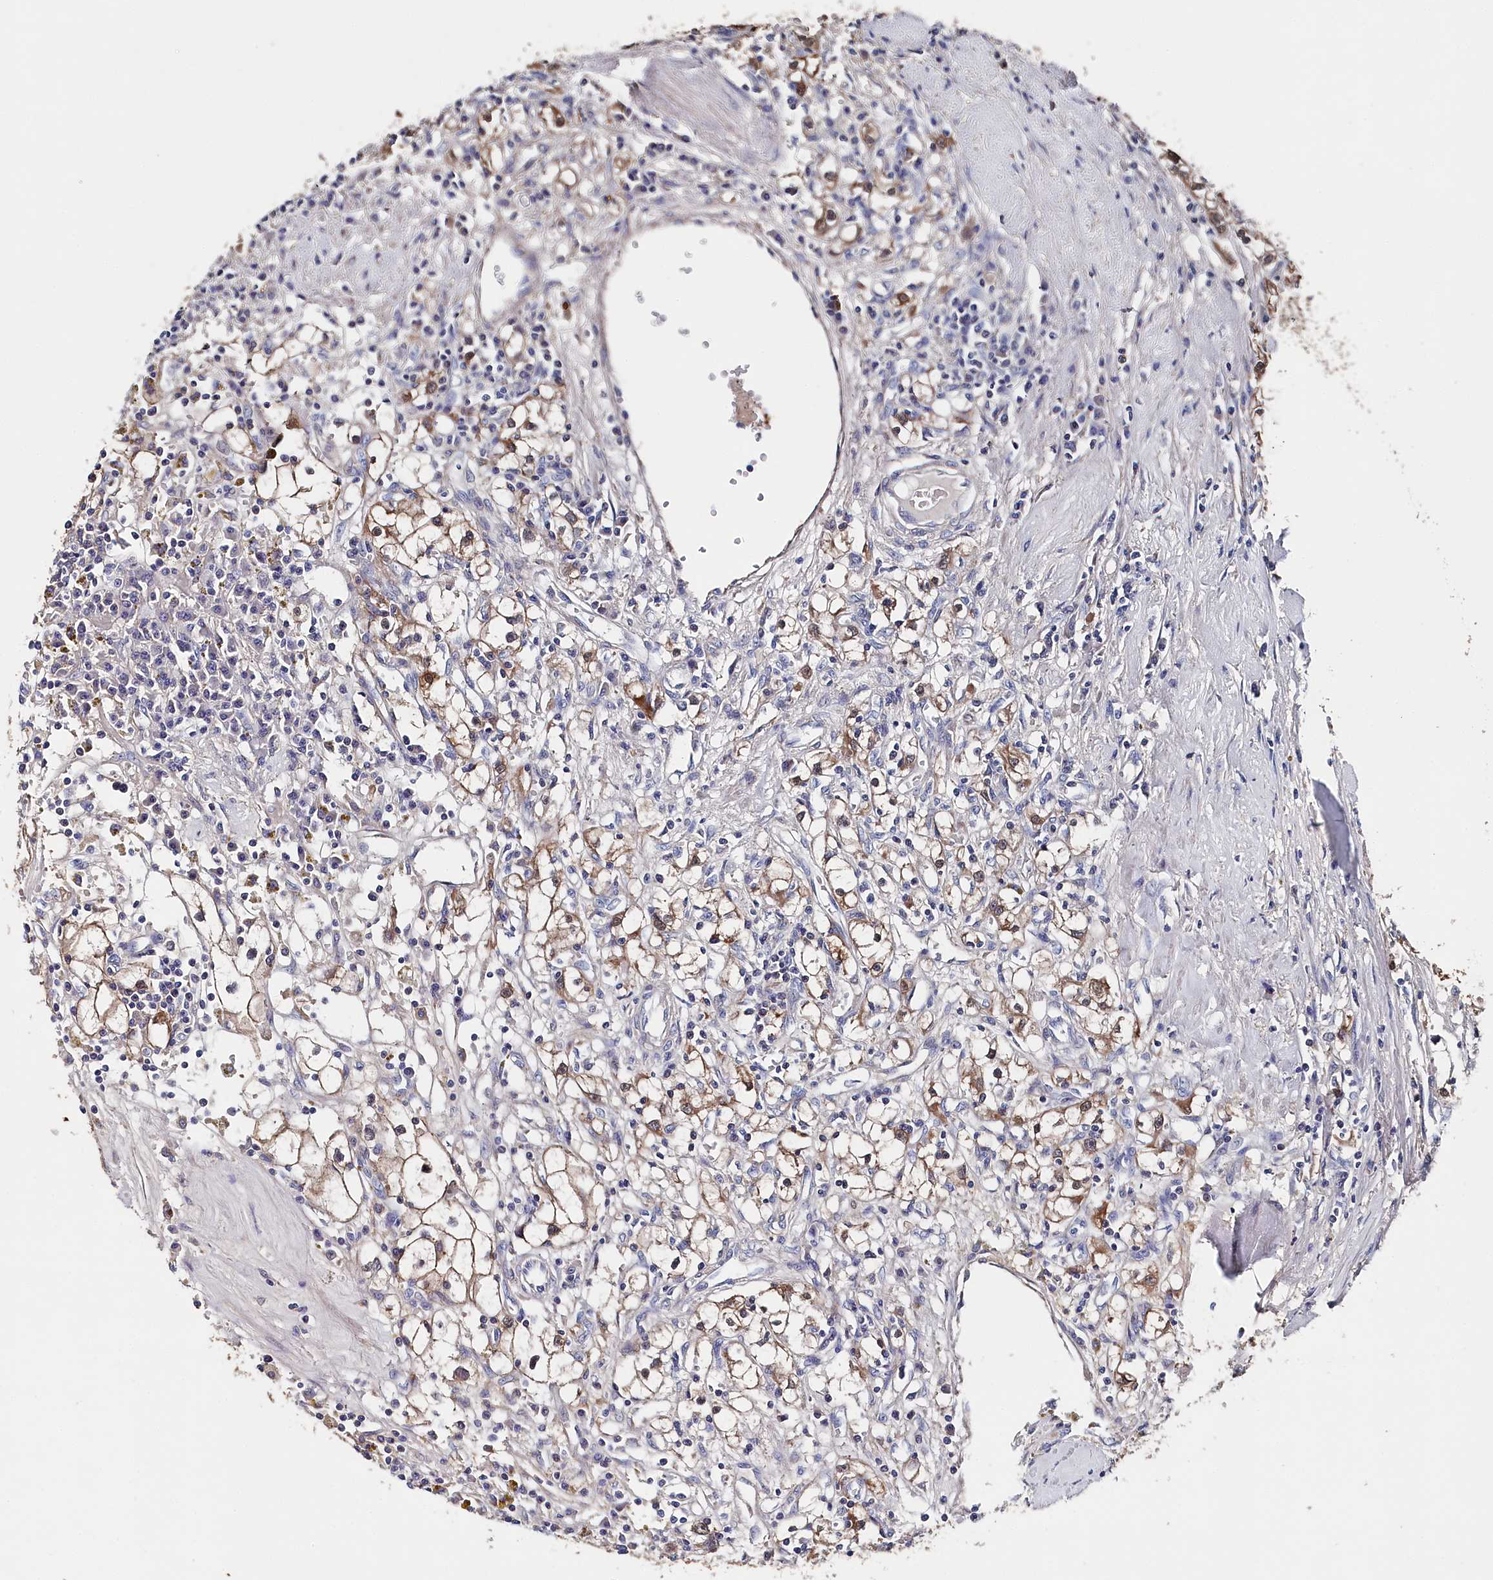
{"staining": {"intensity": "moderate", "quantity": "25%-75%", "location": "cytoplasmic/membranous"}, "tissue": "renal cancer", "cell_type": "Tumor cells", "image_type": "cancer", "snomed": [{"axis": "morphology", "description": "Adenocarcinoma, NOS"}, {"axis": "topography", "description": "Kidney"}], "caption": "The histopathology image demonstrates immunohistochemical staining of adenocarcinoma (renal). There is moderate cytoplasmic/membranous staining is present in about 25%-75% of tumor cells. (IHC, brightfield microscopy, high magnification).", "gene": "BHMT", "patient": {"sex": "male", "age": 56}}